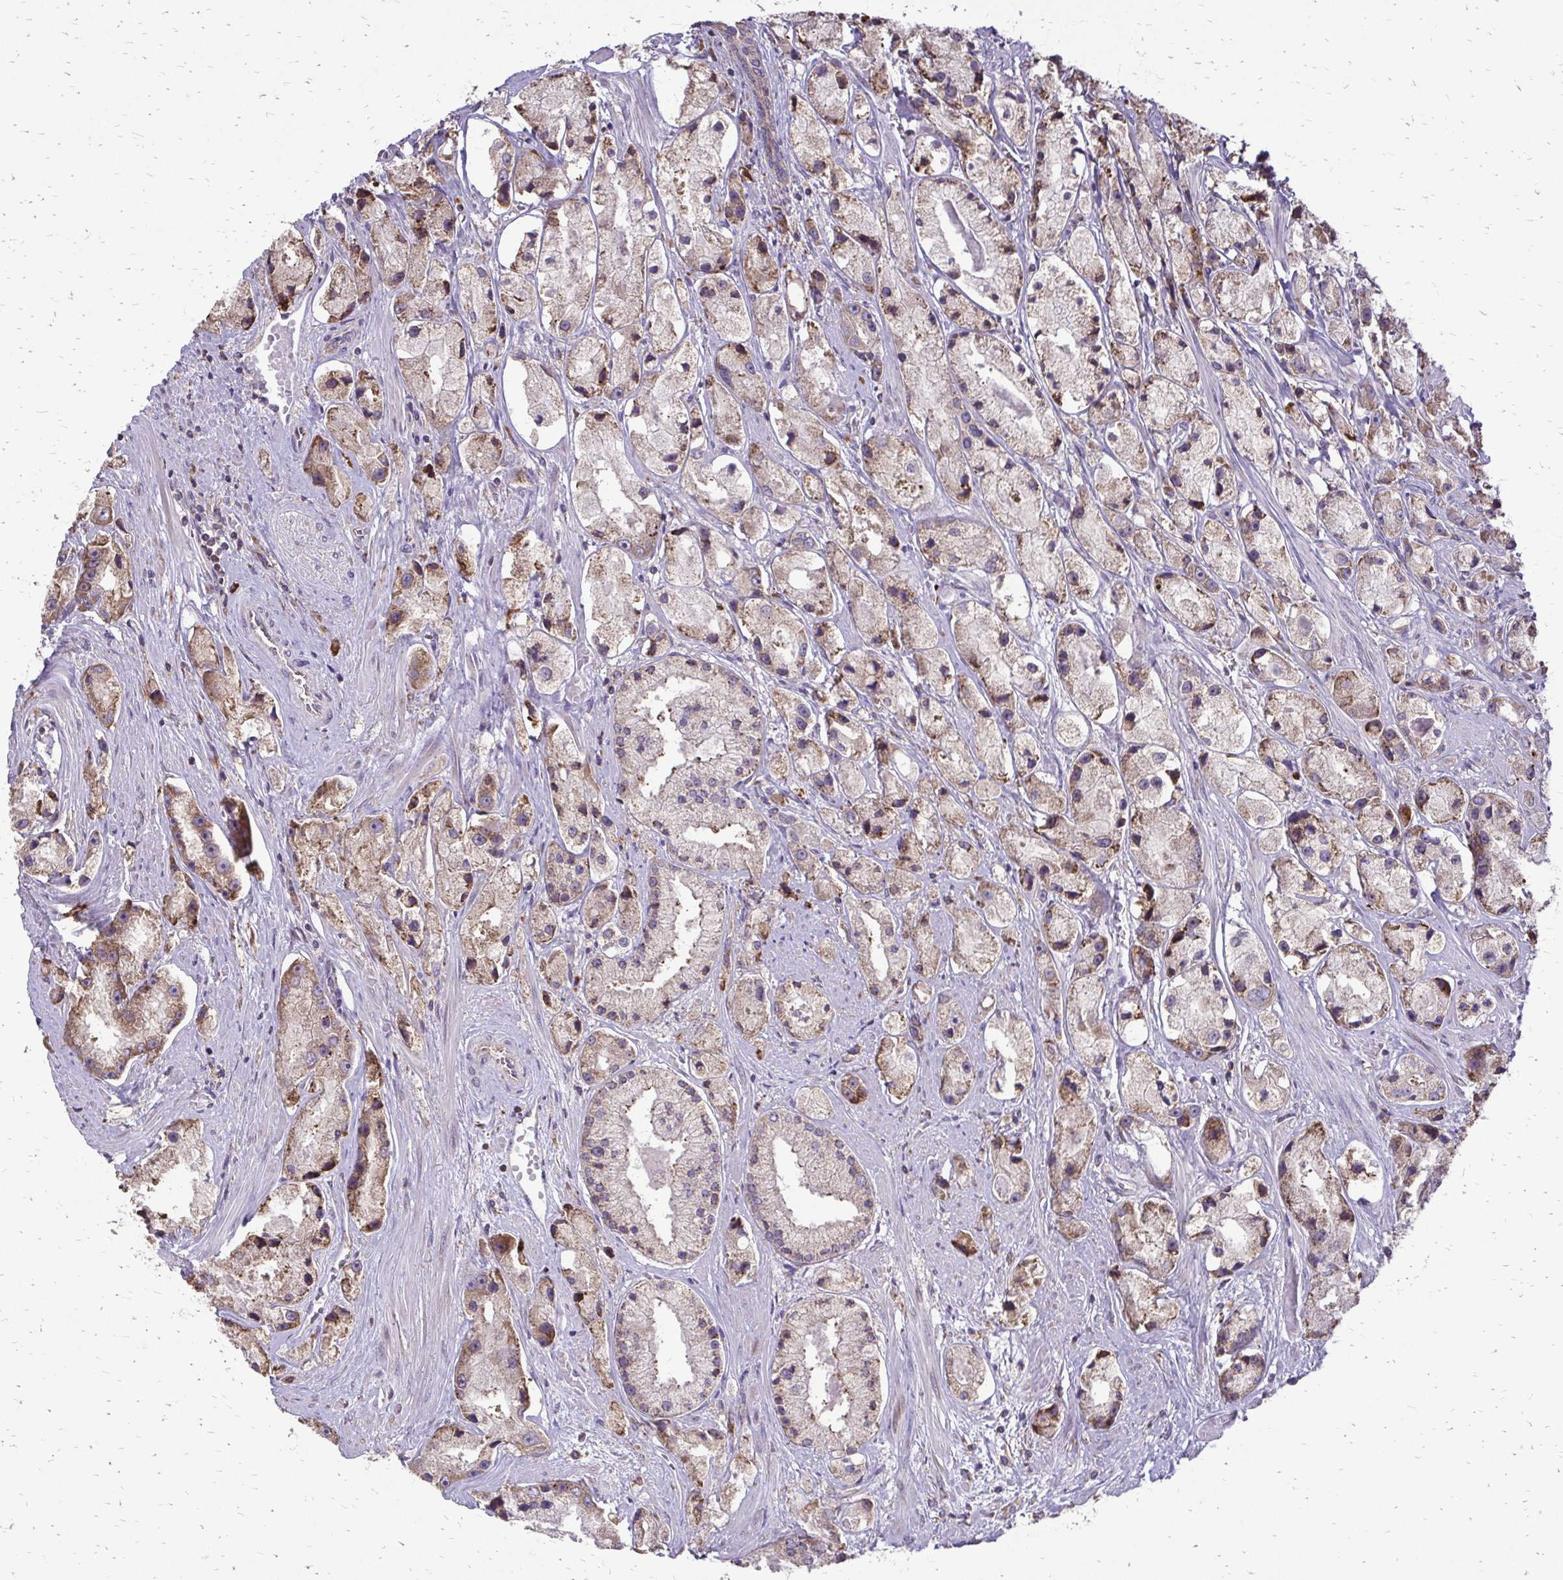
{"staining": {"intensity": "moderate", "quantity": "<25%", "location": "cytoplasmic/membranous"}, "tissue": "prostate cancer", "cell_type": "Tumor cells", "image_type": "cancer", "snomed": [{"axis": "morphology", "description": "Adenocarcinoma, High grade"}, {"axis": "topography", "description": "Prostate"}], "caption": "An IHC image of tumor tissue is shown. Protein staining in brown shows moderate cytoplasmic/membranous positivity in adenocarcinoma (high-grade) (prostate) within tumor cells. Immunohistochemistry (ihc) stains the protein of interest in brown and the nuclei are stained blue.", "gene": "RPS3", "patient": {"sex": "male", "age": 67}}